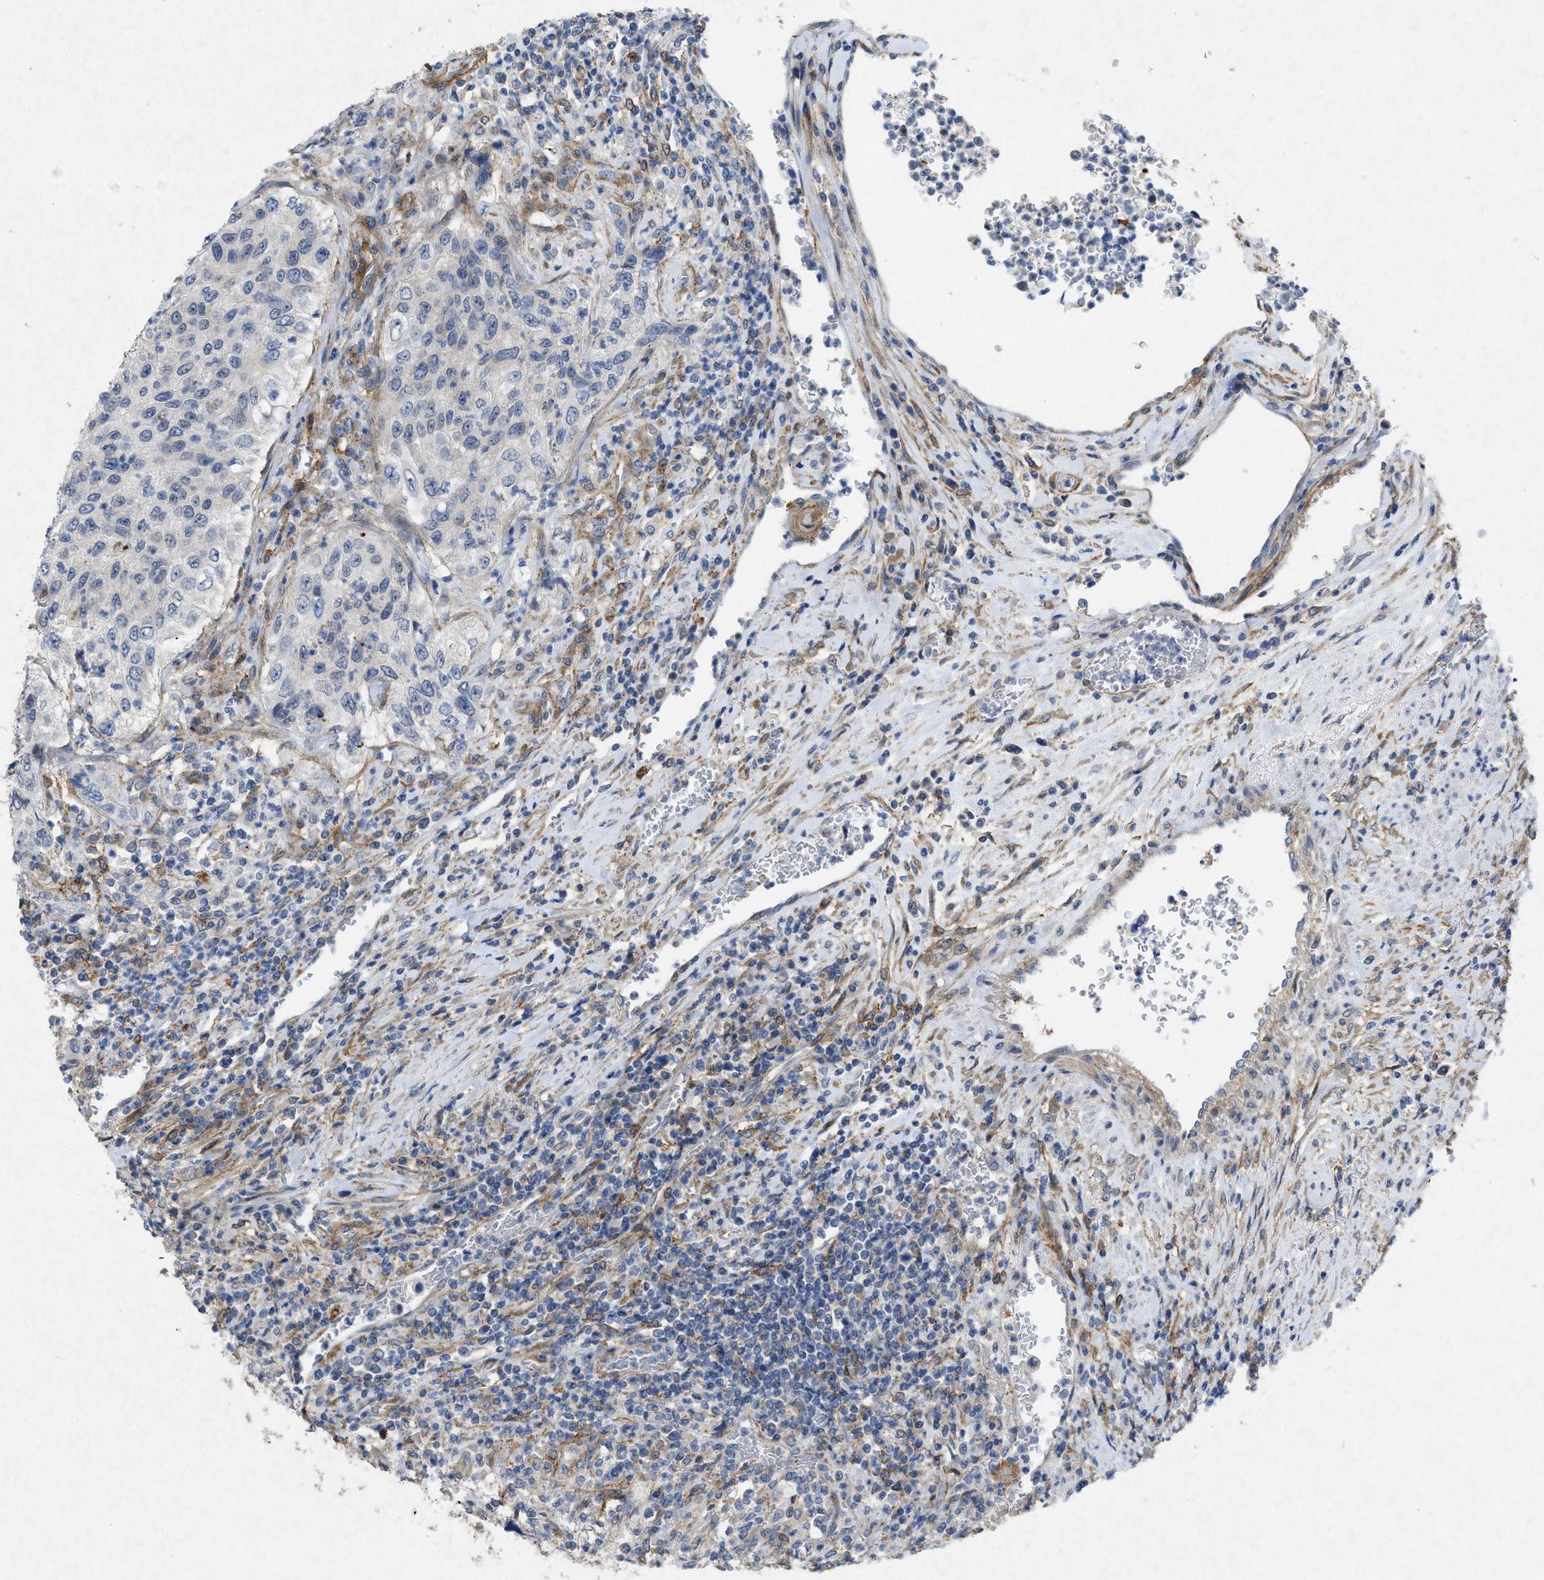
{"staining": {"intensity": "negative", "quantity": "none", "location": "none"}, "tissue": "urothelial cancer", "cell_type": "Tumor cells", "image_type": "cancer", "snomed": [{"axis": "morphology", "description": "Urothelial carcinoma, High grade"}, {"axis": "topography", "description": "Urinary bladder"}], "caption": "High magnification brightfield microscopy of urothelial carcinoma (high-grade) stained with DAB (brown) and counterstained with hematoxylin (blue): tumor cells show no significant expression.", "gene": "PDGFRA", "patient": {"sex": "female", "age": 60}}